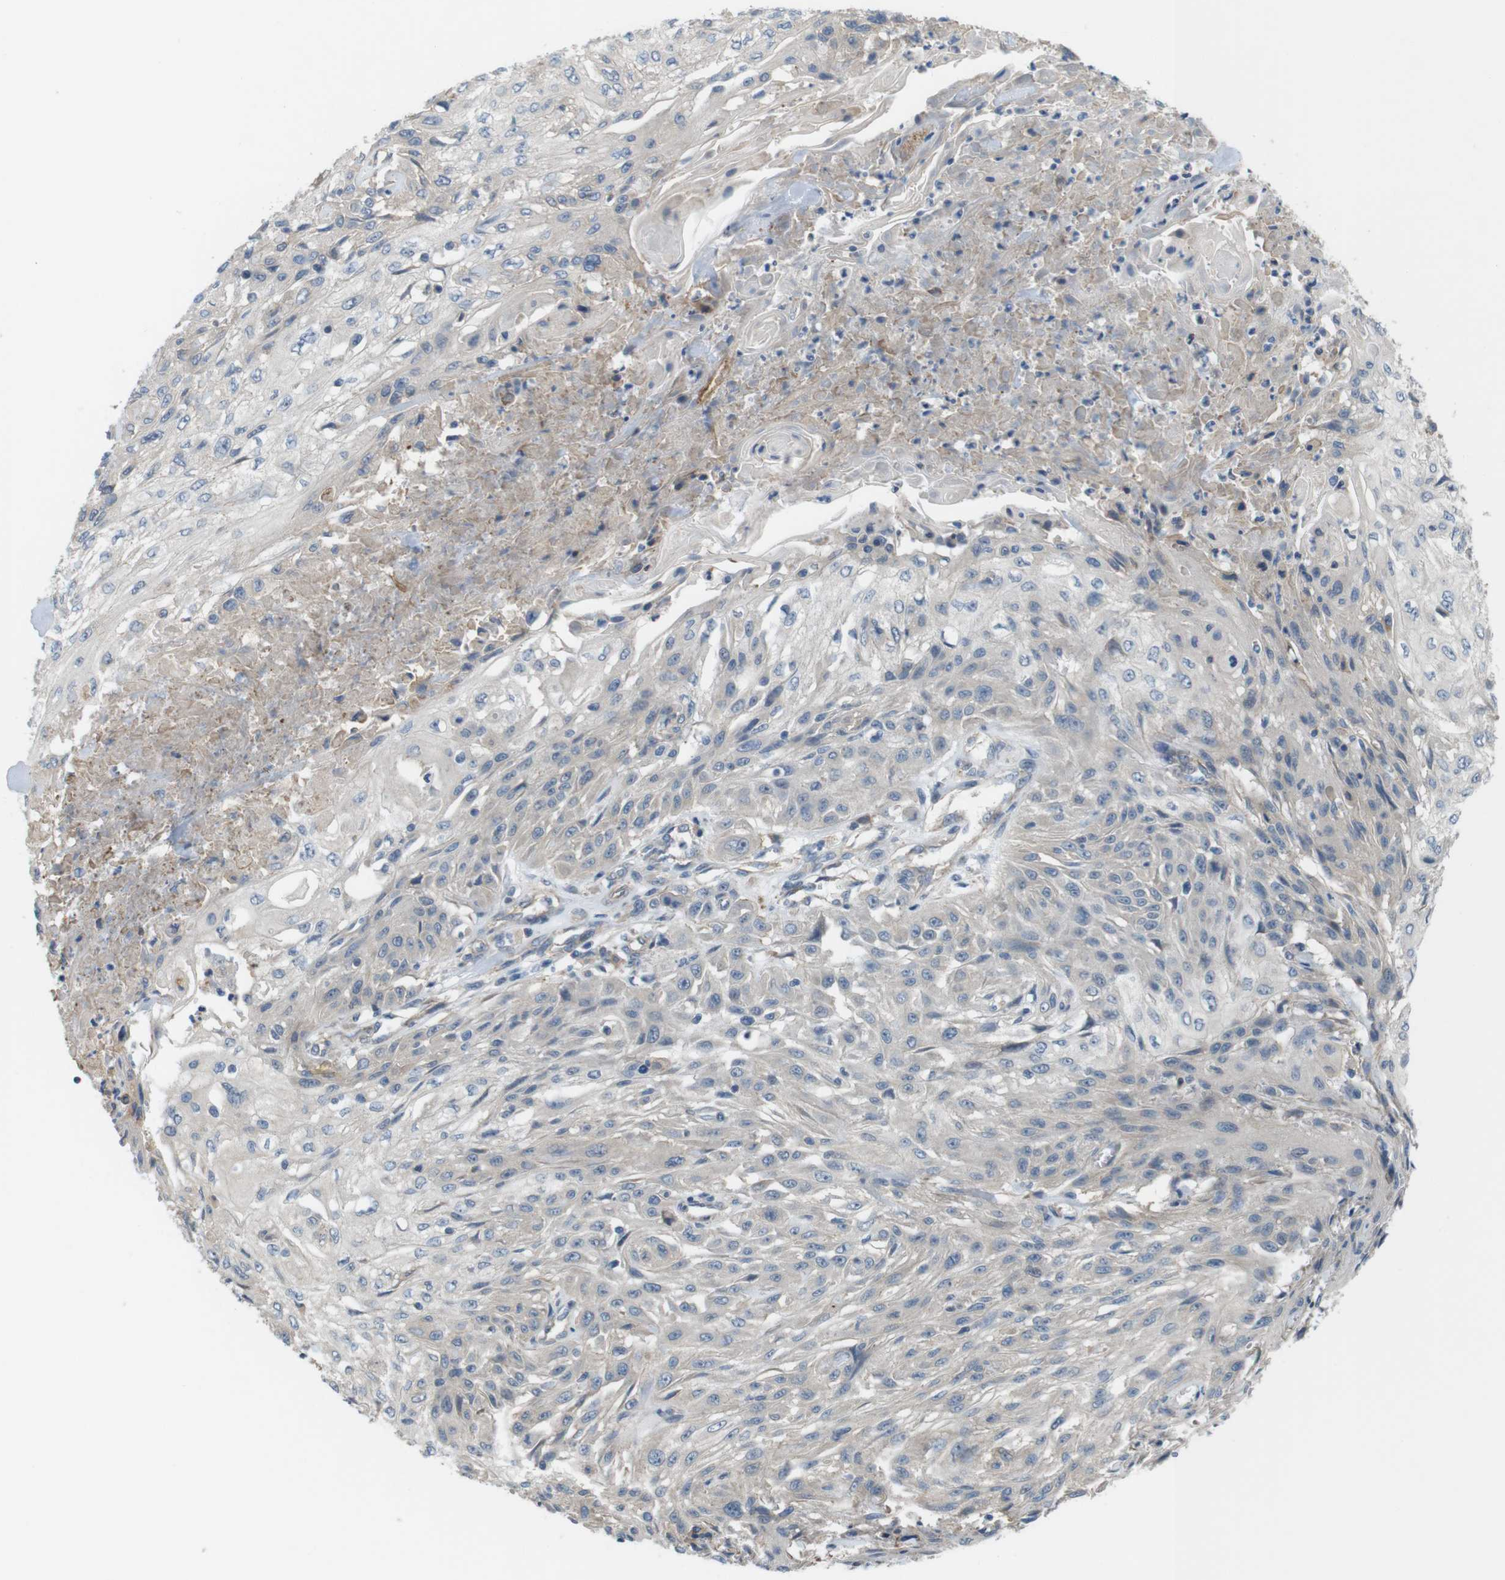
{"staining": {"intensity": "negative", "quantity": "none", "location": "none"}, "tissue": "skin cancer", "cell_type": "Tumor cells", "image_type": "cancer", "snomed": [{"axis": "morphology", "description": "Squamous cell carcinoma, NOS"}, {"axis": "topography", "description": "Skin"}], "caption": "IHC of skin cancer displays no positivity in tumor cells.", "gene": "BVES", "patient": {"sex": "male", "age": 75}}